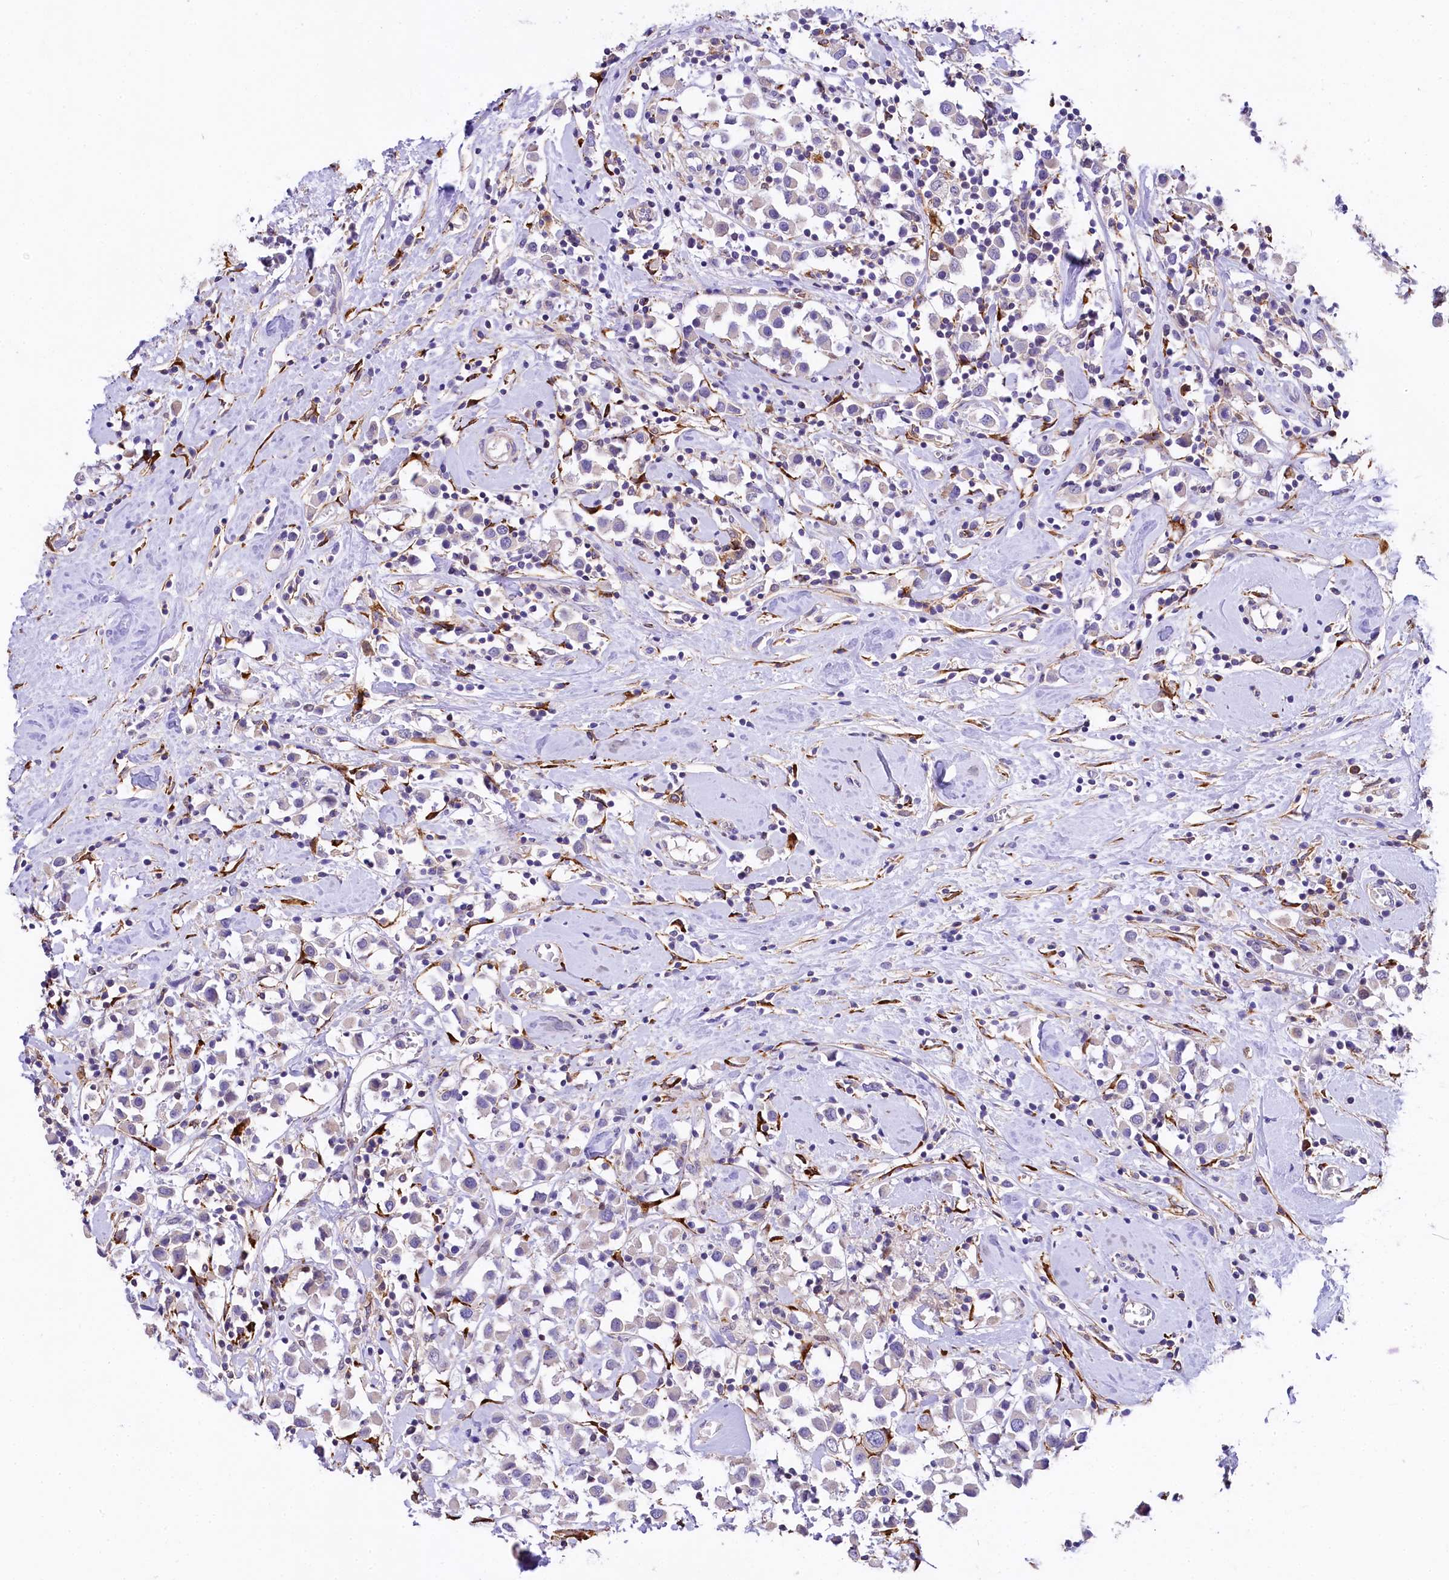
{"staining": {"intensity": "negative", "quantity": "none", "location": "none"}, "tissue": "breast cancer", "cell_type": "Tumor cells", "image_type": "cancer", "snomed": [{"axis": "morphology", "description": "Duct carcinoma"}, {"axis": "topography", "description": "Breast"}], "caption": "Immunohistochemistry (IHC) image of neoplastic tissue: human breast cancer stained with DAB exhibits no significant protein positivity in tumor cells.", "gene": "FCHSD2", "patient": {"sex": "female", "age": 61}}